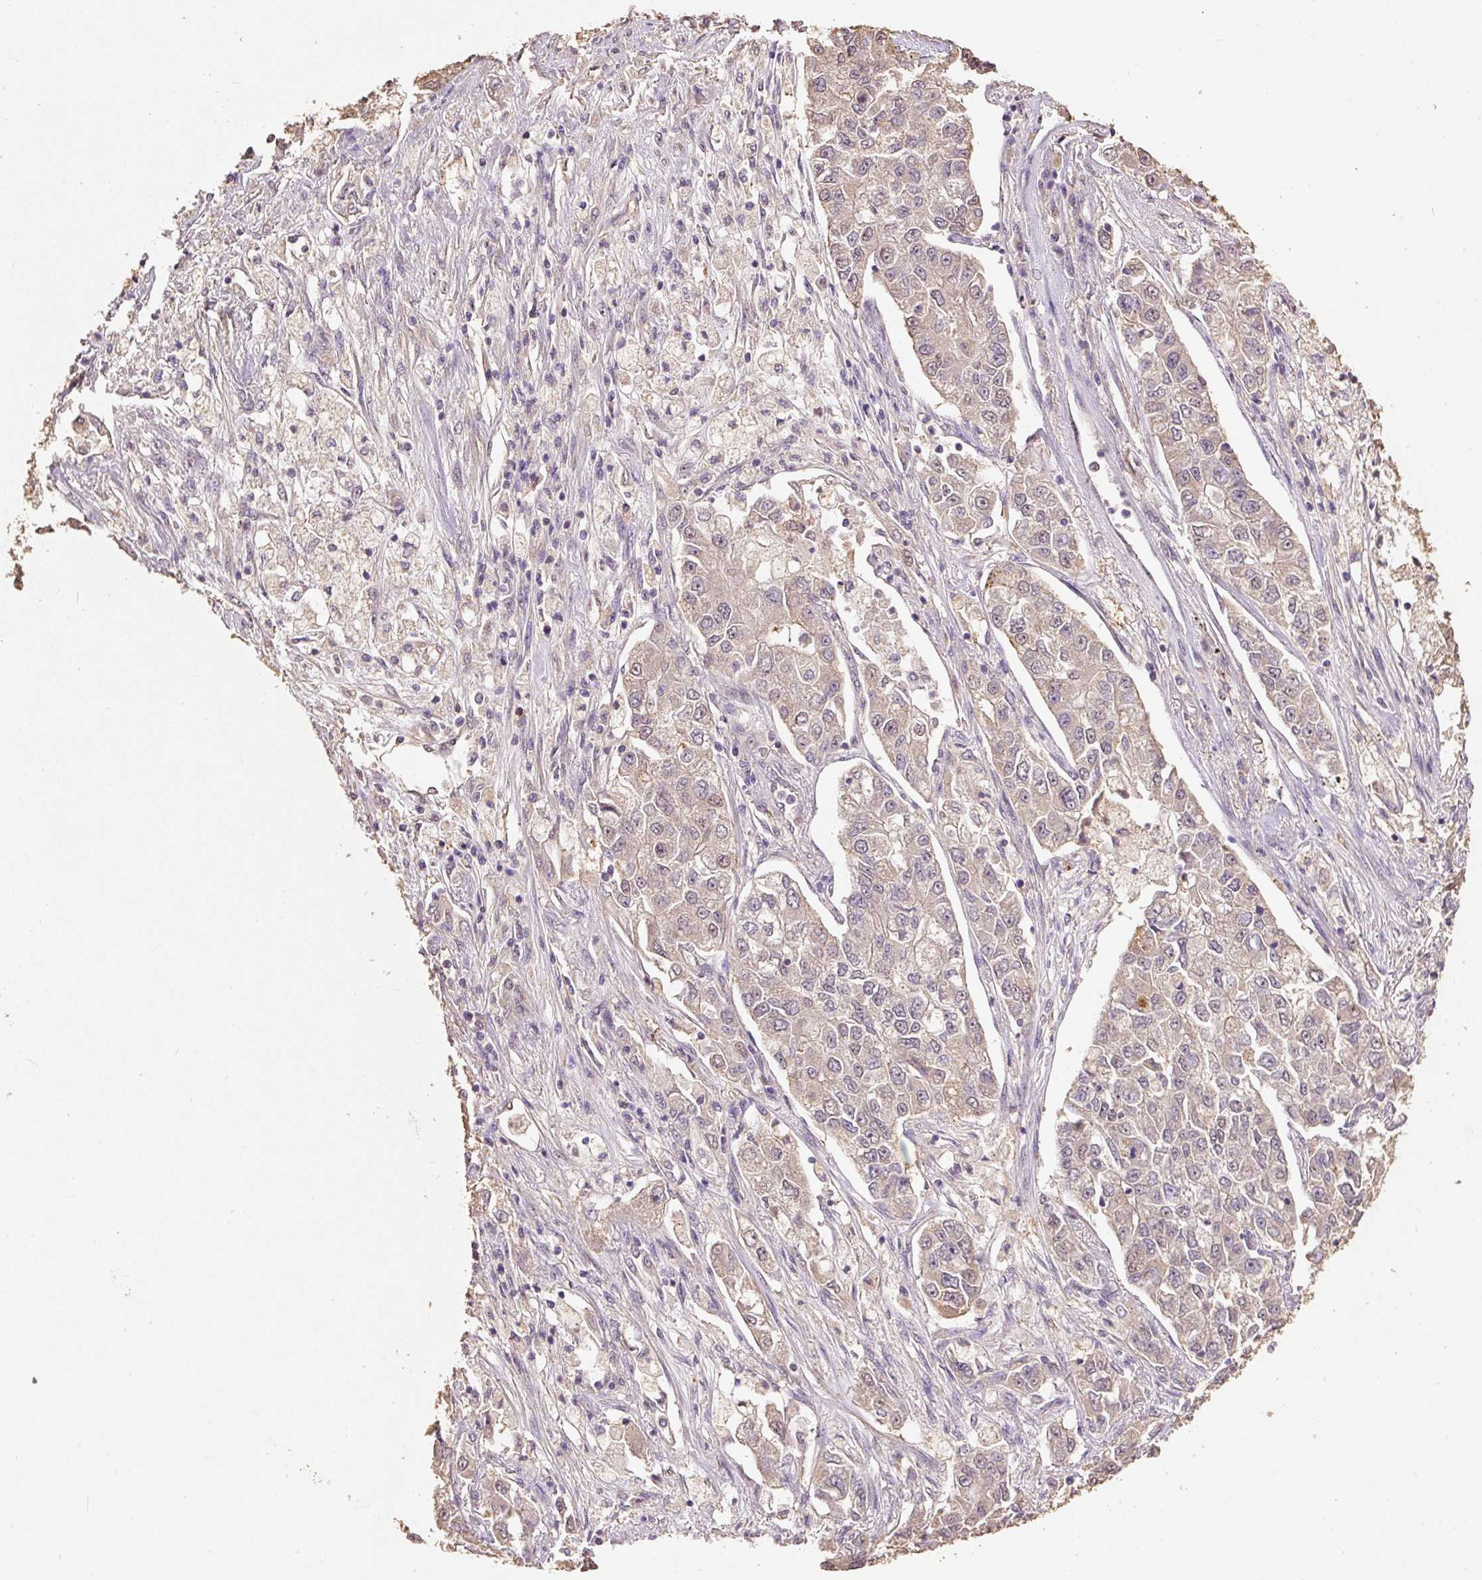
{"staining": {"intensity": "weak", "quantity": "<25%", "location": "cytoplasmic/membranous"}, "tissue": "lung cancer", "cell_type": "Tumor cells", "image_type": "cancer", "snomed": [{"axis": "morphology", "description": "Adenocarcinoma, NOS"}, {"axis": "topography", "description": "Lung"}], "caption": "Immunohistochemical staining of human lung cancer shows no significant staining in tumor cells.", "gene": "HERC2", "patient": {"sex": "male", "age": 49}}